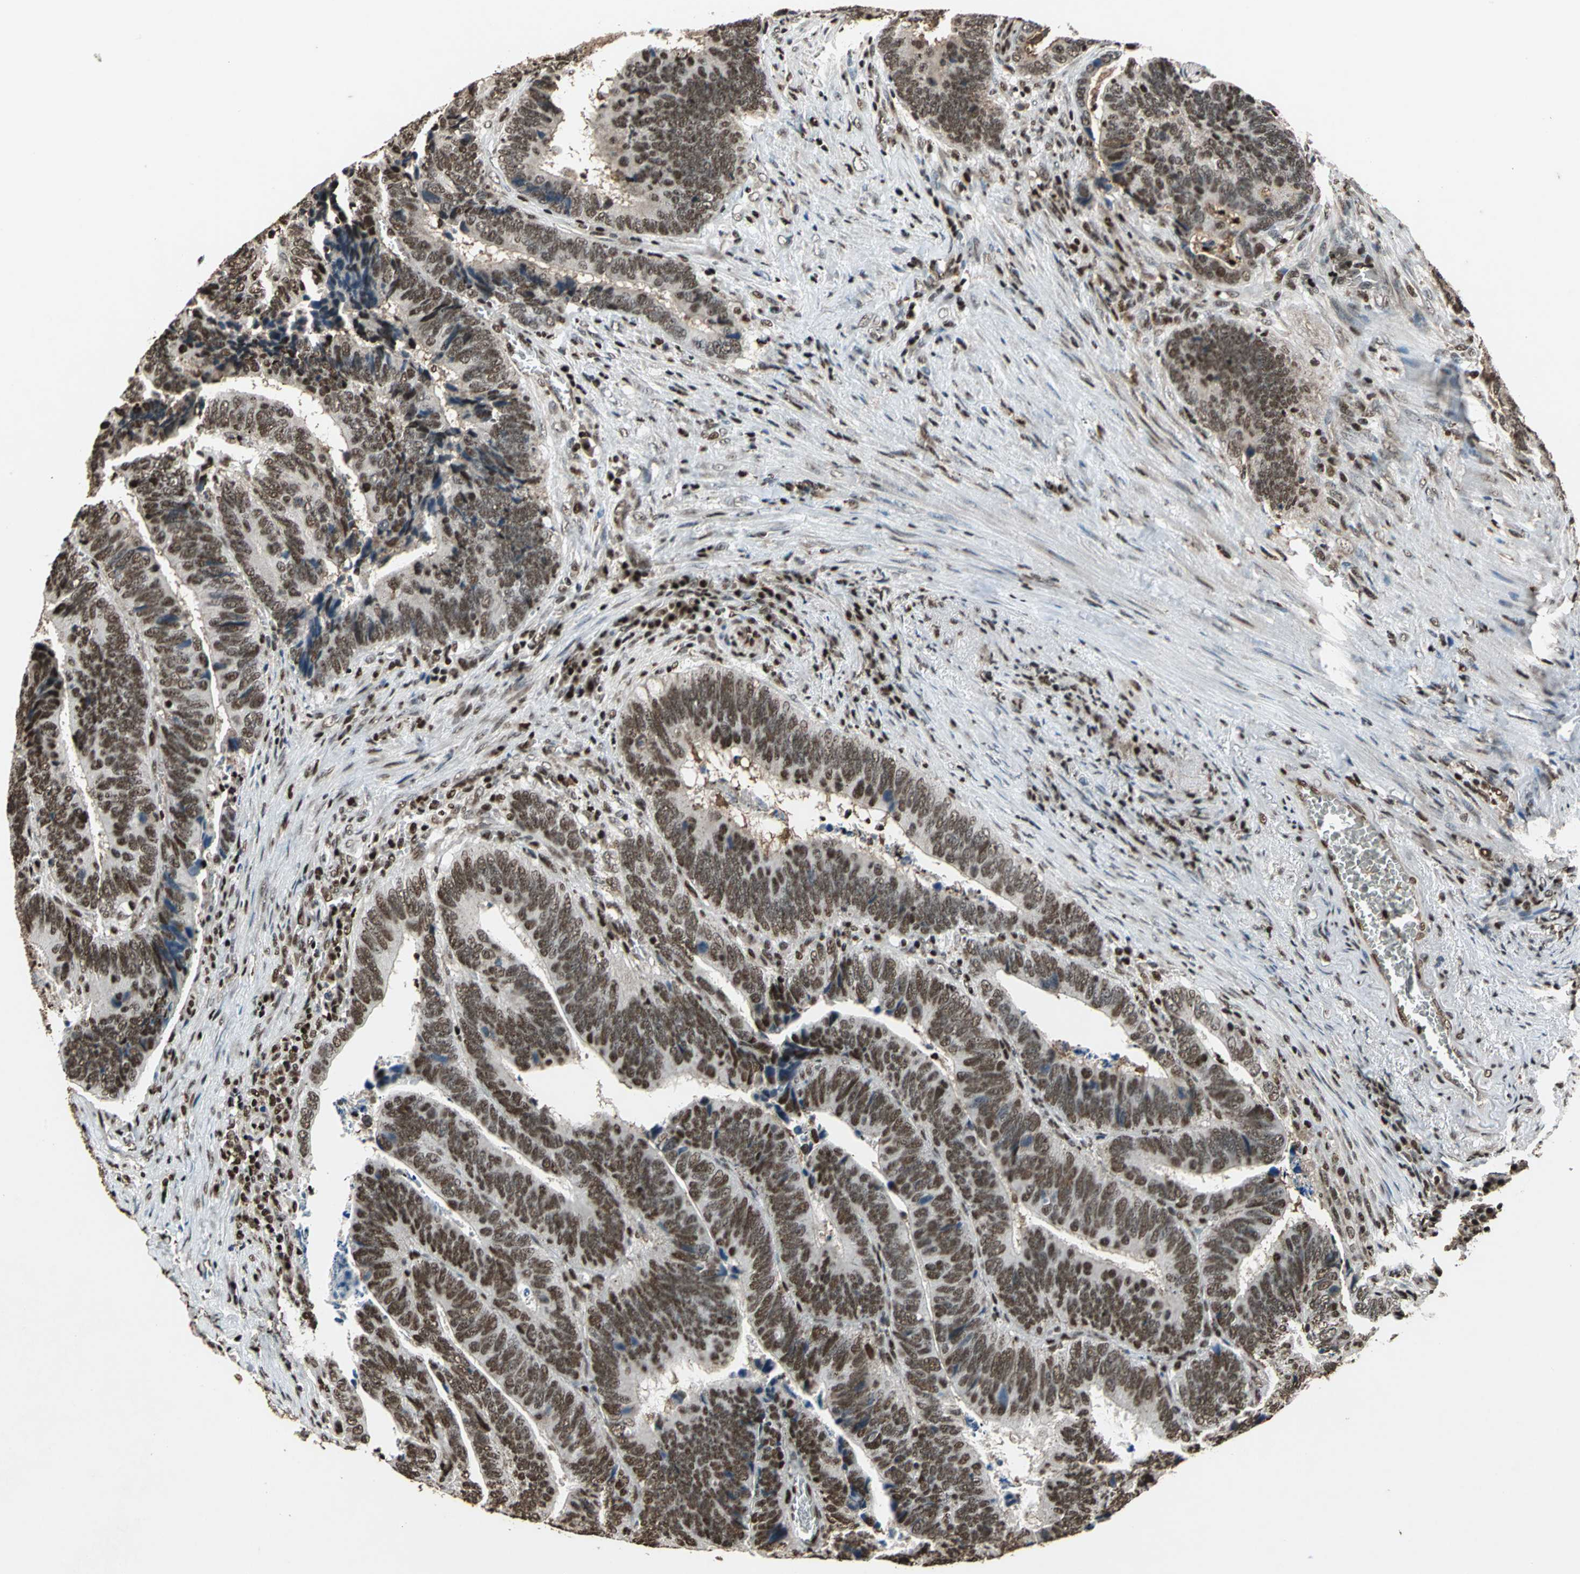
{"staining": {"intensity": "moderate", "quantity": ">75%", "location": "nuclear"}, "tissue": "colorectal cancer", "cell_type": "Tumor cells", "image_type": "cancer", "snomed": [{"axis": "morphology", "description": "Adenocarcinoma, NOS"}, {"axis": "topography", "description": "Colon"}], "caption": "Colorectal cancer stained for a protein (brown) displays moderate nuclear positive staining in about >75% of tumor cells.", "gene": "ANP32A", "patient": {"sex": "male", "age": 72}}